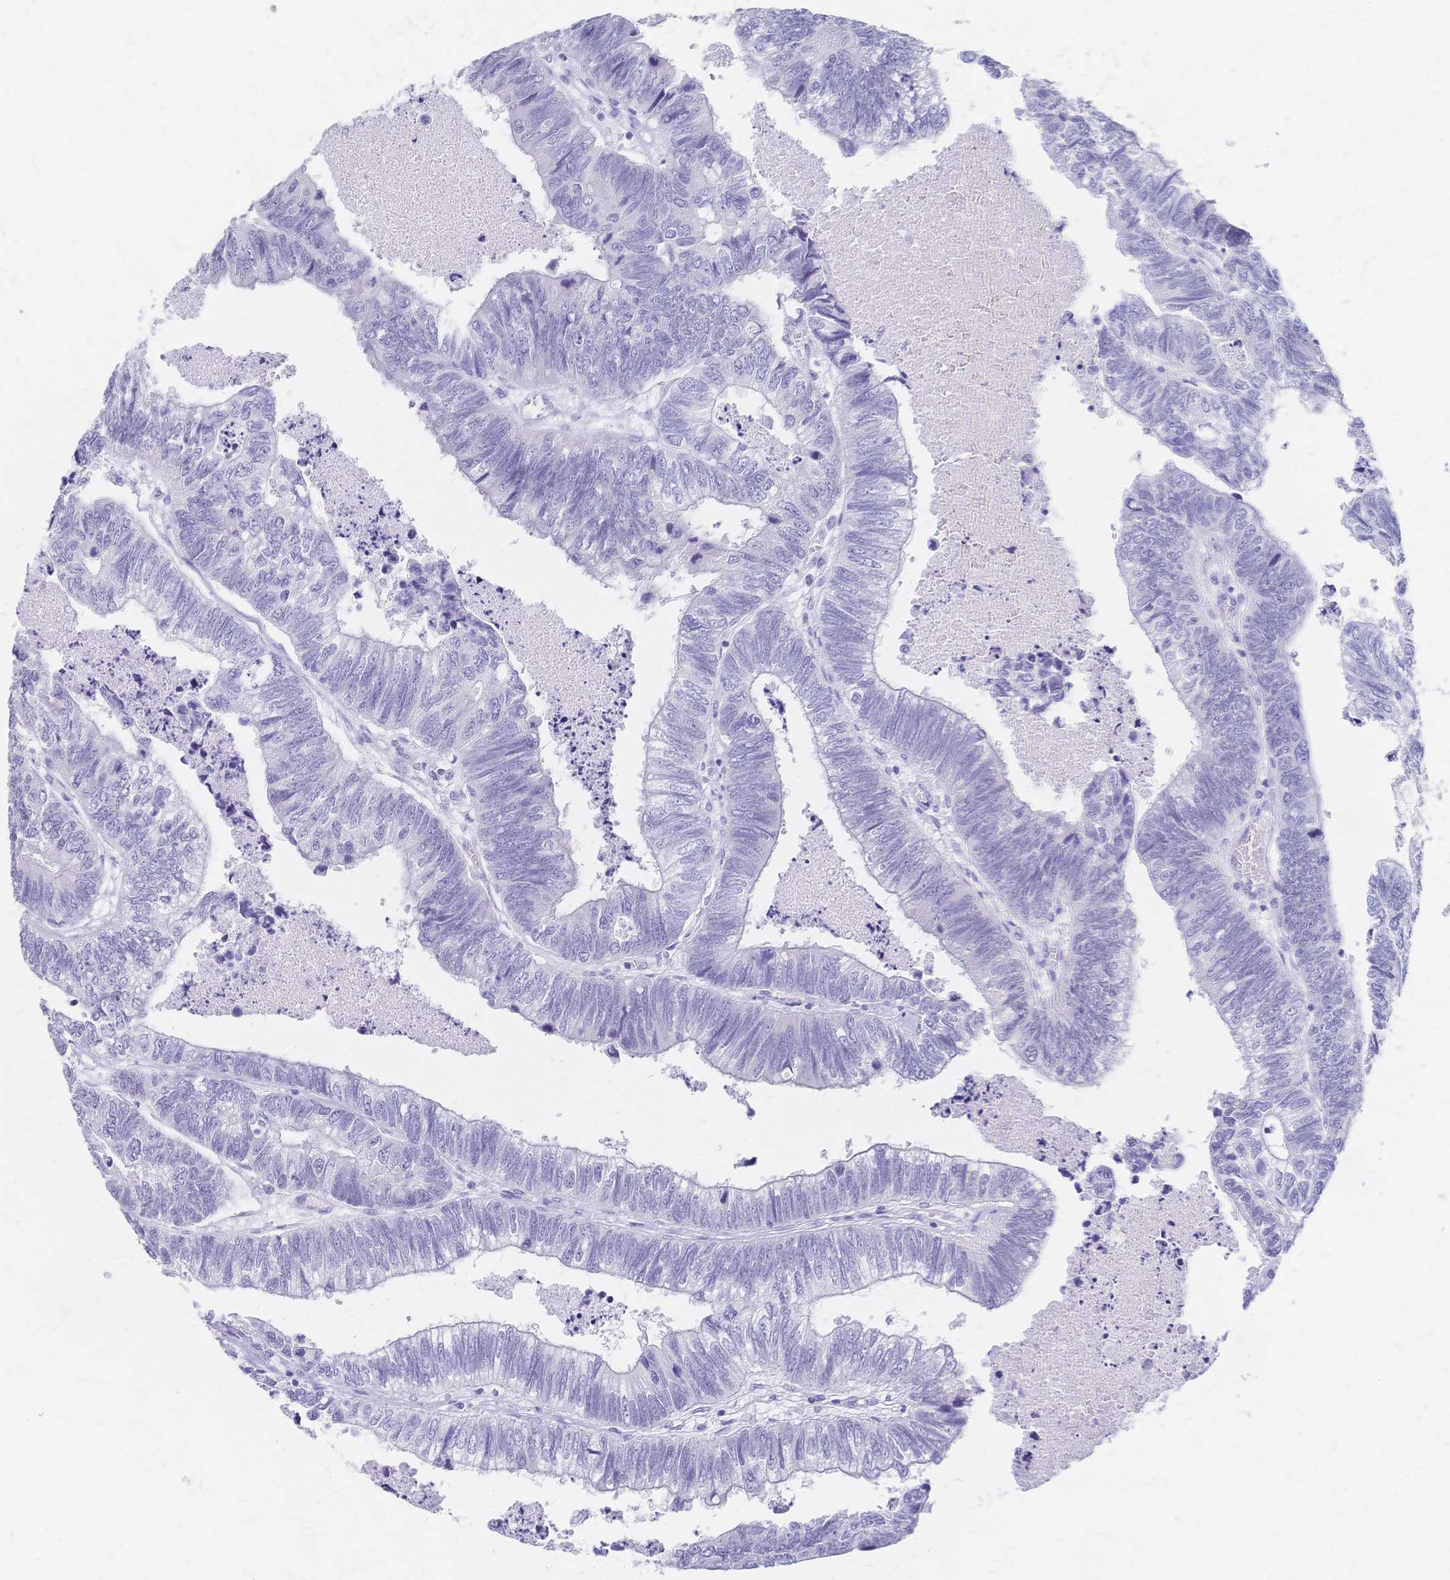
{"staining": {"intensity": "negative", "quantity": "none", "location": "none"}, "tissue": "colorectal cancer", "cell_type": "Tumor cells", "image_type": "cancer", "snomed": [{"axis": "morphology", "description": "Adenocarcinoma, NOS"}, {"axis": "topography", "description": "Colon"}], "caption": "Tumor cells show no significant protein staining in colorectal cancer.", "gene": "CYB5A", "patient": {"sex": "male", "age": 62}}